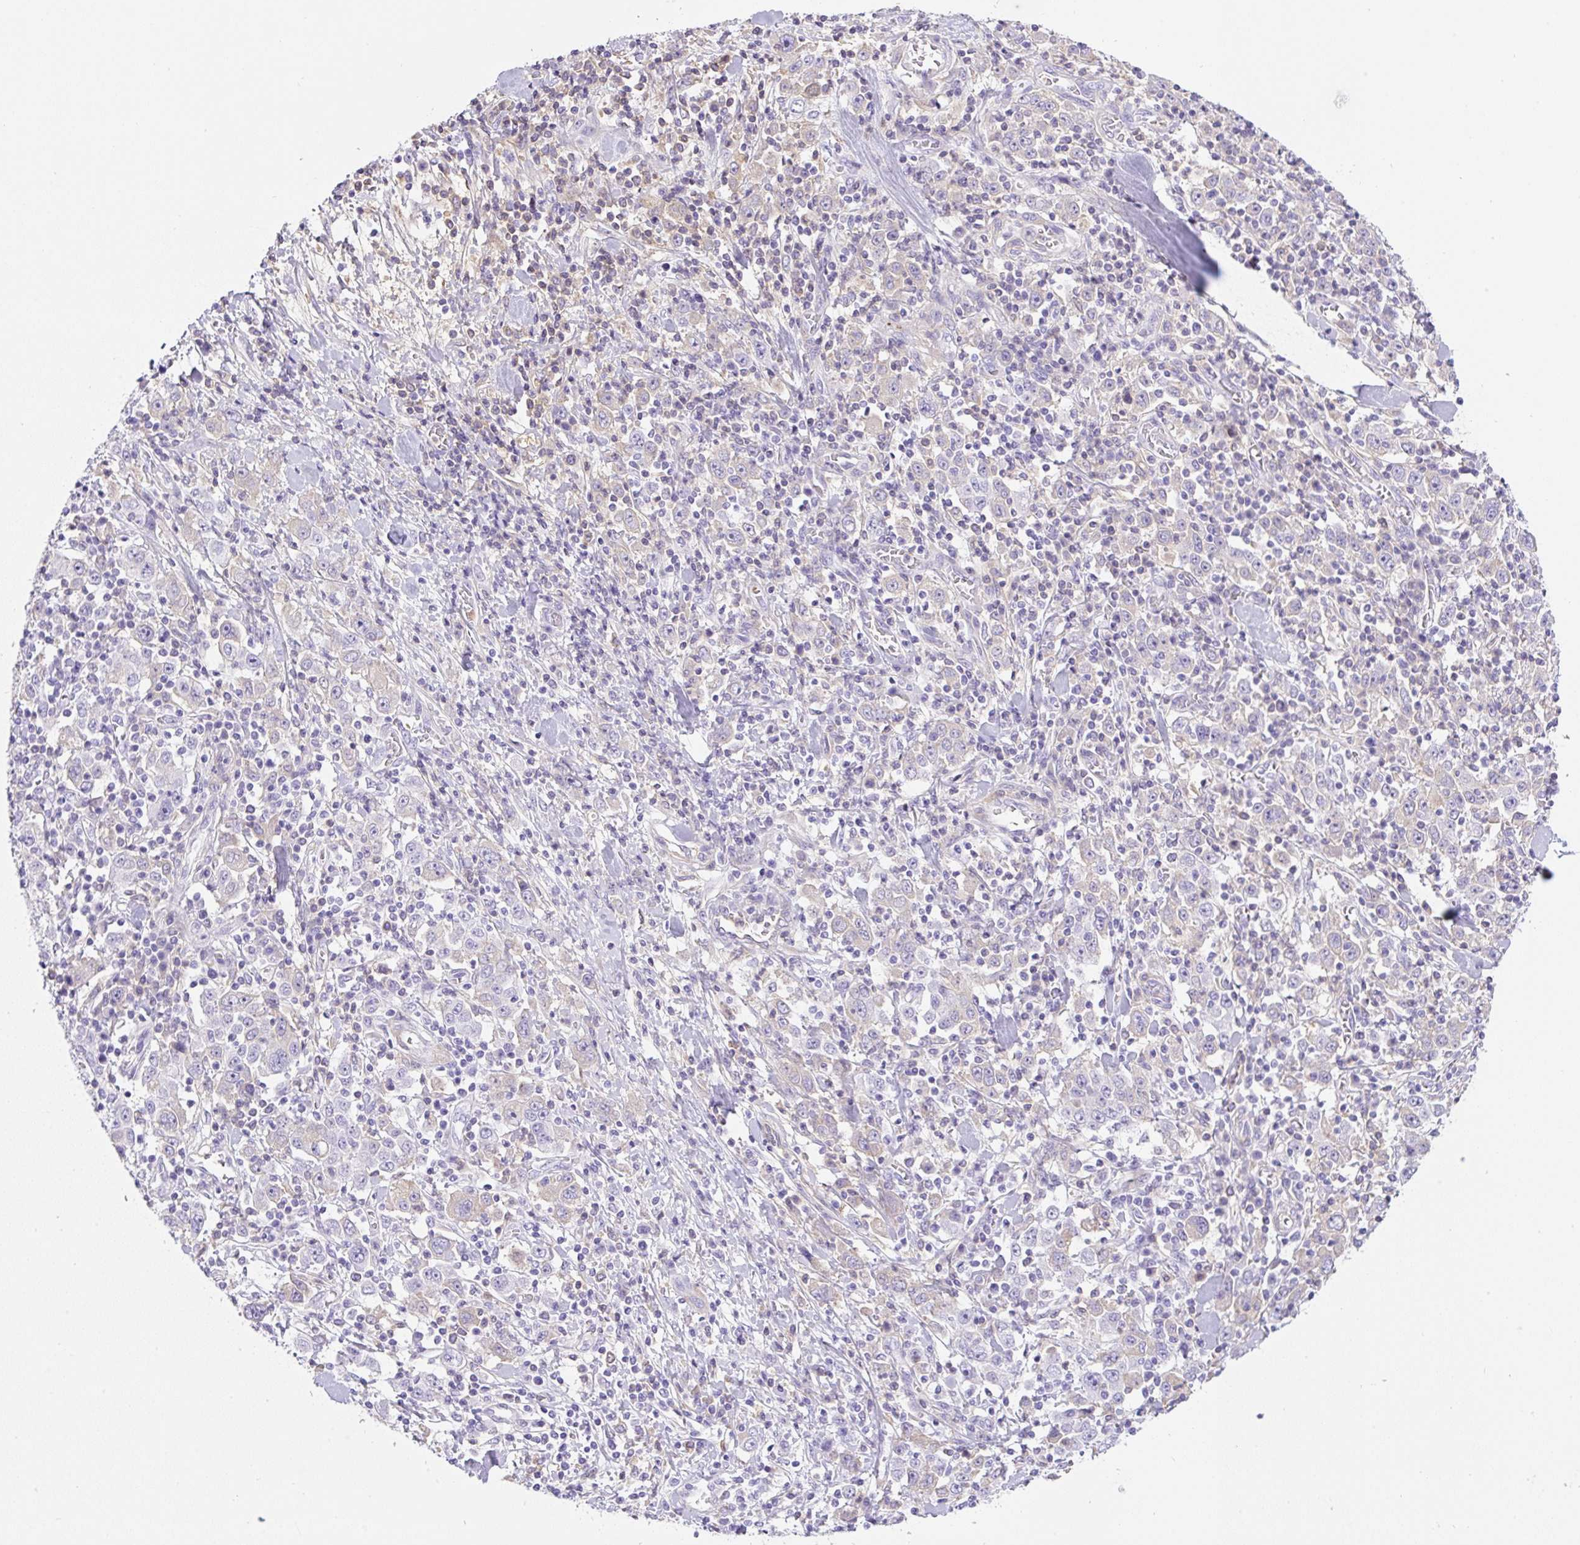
{"staining": {"intensity": "negative", "quantity": "none", "location": "none"}, "tissue": "stomach cancer", "cell_type": "Tumor cells", "image_type": "cancer", "snomed": [{"axis": "morphology", "description": "Normal tissue, NOS"}, {"axis": "morphology", "description": "Adenocarcinoma, NOS"}, {"axis": "topography", "description": "Stomach, upper"}, {"axis": "topography", "description": "Stomach"}], "caption": "Stomach cancer (adenocarcinoma) was stained to show a protein in brown. There is no significant positivity in tumor cells. The staining was performed using DAB (3,3'-diaminobenzidine) to visualize the protein expression in brown, while the nuclei were stained in blue with hematoxylin (Magnification: 20x).", "gene": "TDRD15", "patient": {"sex": "male", "age": 59}}